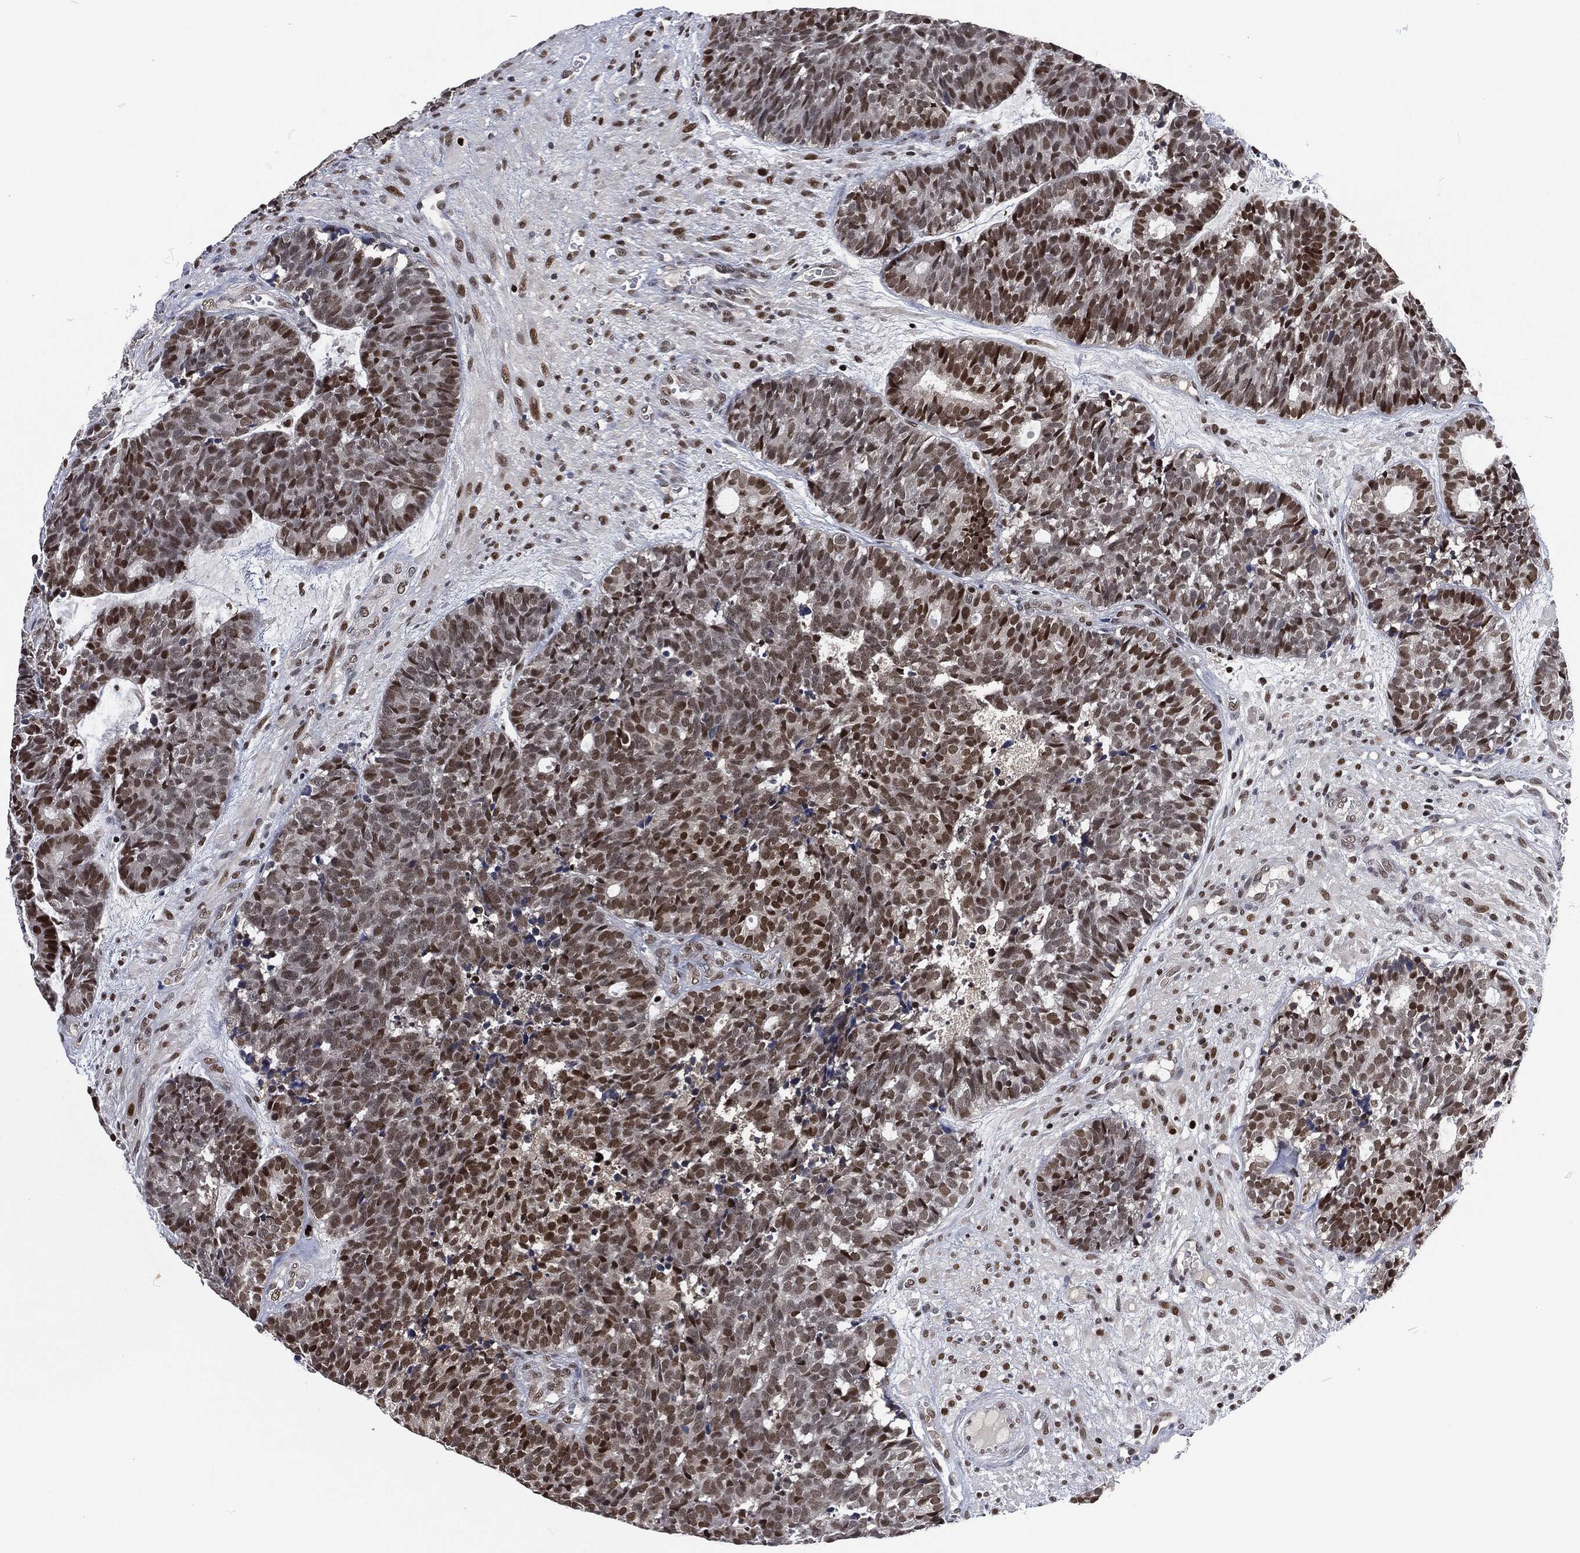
{"staining": {"intensity": "strong", "quantity": "25%-75%", "location": "nuclear"}, "tissue": "head and neck cancer", "cell_type": "Tumor cells", "image_type": "cancer", "snomed": [{"axis": "morphology", "description": "Adenocarcinoma, NOS"}, {"axis": "topography", "description": "Head-Neck"}], "caption": "Head and neck cancer tissue demonstrates strong nuclear expression in approximately 25%-75% of tumor cells, visualized by immunohistochemistry.", "gene": "DCPS", "patient": {"sex": "female", "age": 81}}